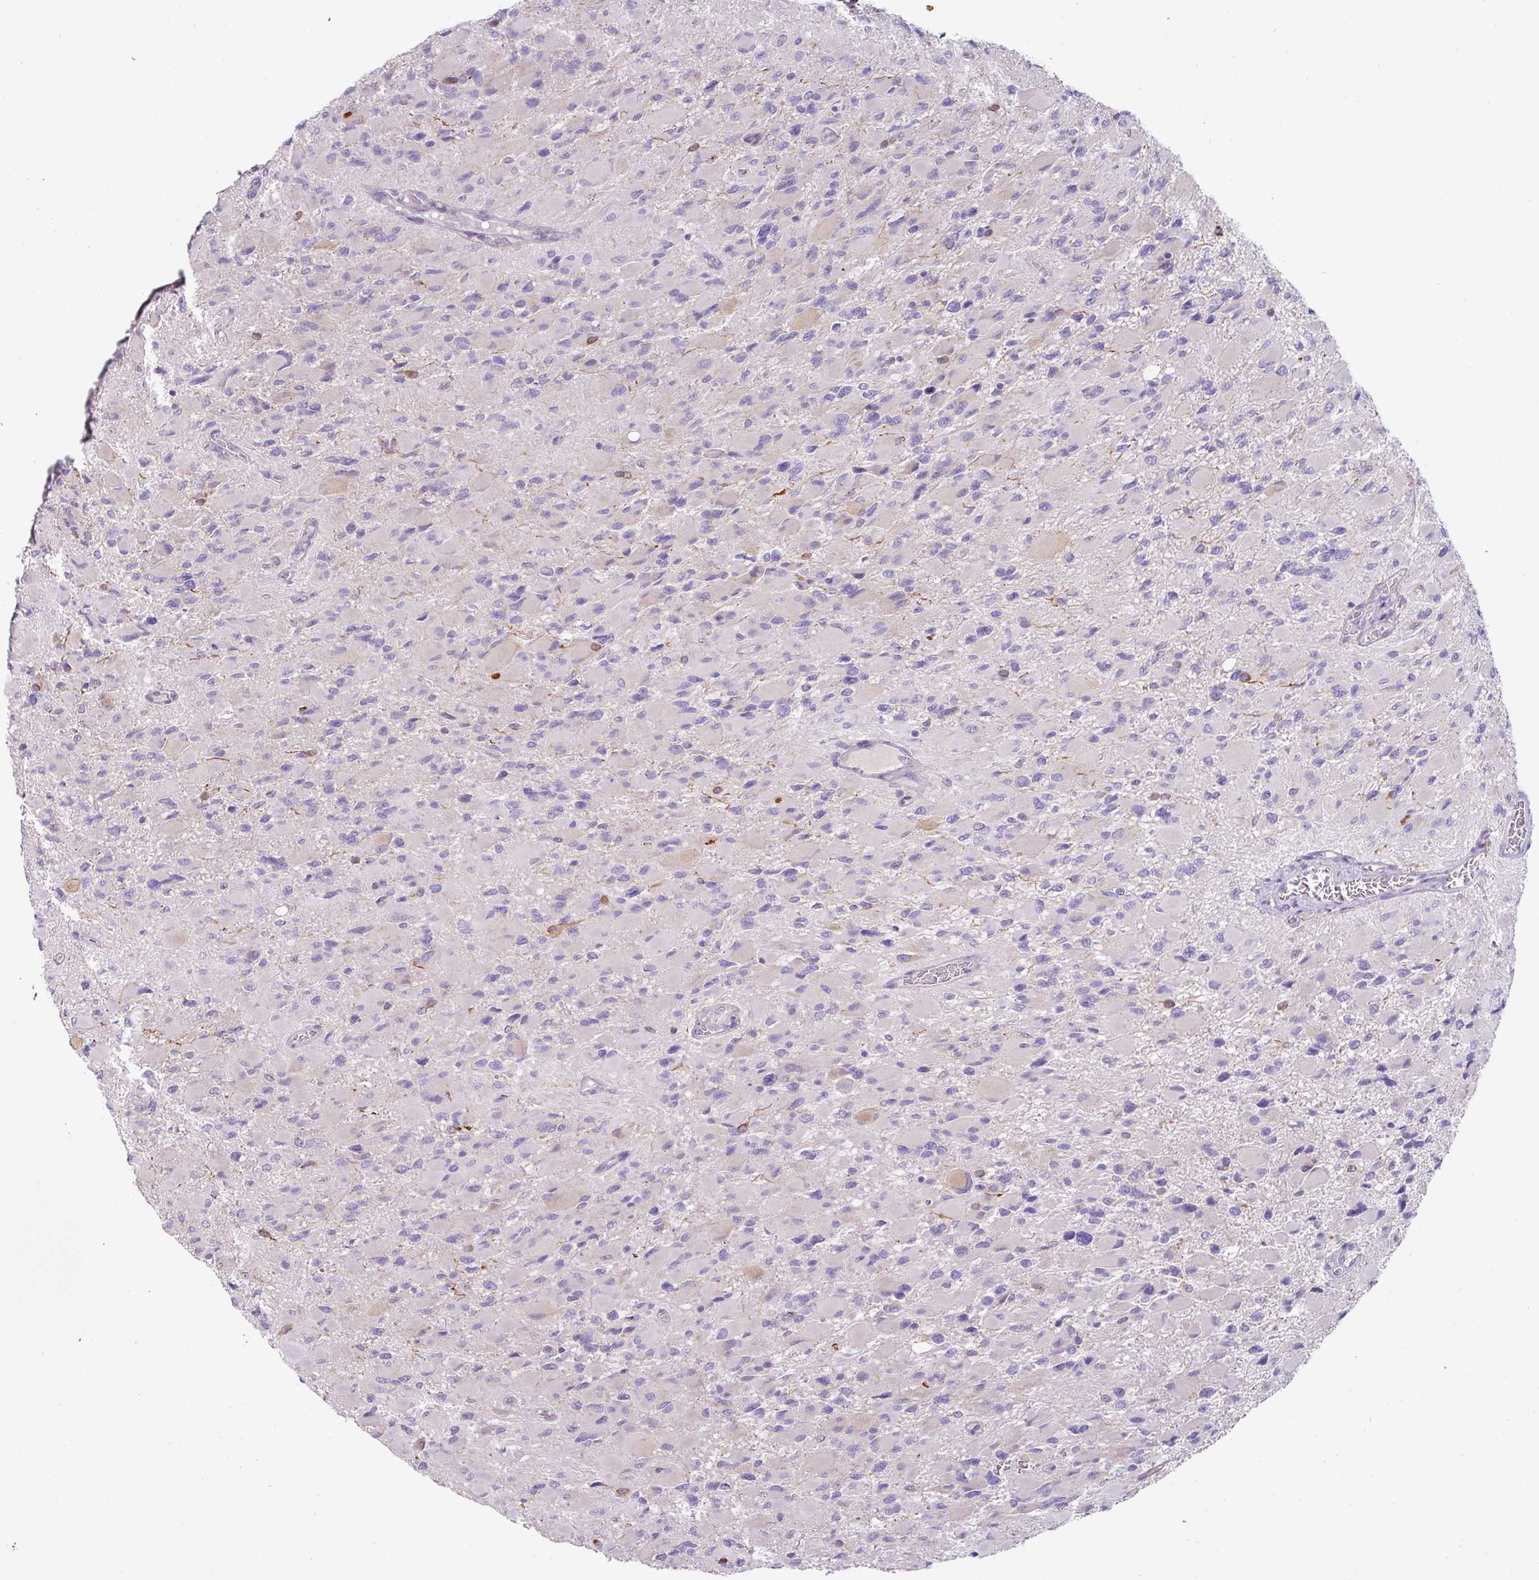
{"staining": {"intensity": "negative", "quantity": "none", "location": "none"}, "tissue": "glioma", "cell_type": "Tumor cells", "image_type": "cancer", "snomed": [{"axis": "morphology", "description": "Glioma, malignant, High grade"}, {"axis": "topography", "description": "Cerebral cortex"}], "caption": "Histopathology image shows no significant protein staining in tumor cells of malignant glioma (high-grade). (DAB (3,3'-diaminobenzidine) immunohistochemistry (IHC), high magnification).", "gene": "ZNF524", "patient": {"sex": "female", "age": 36}}